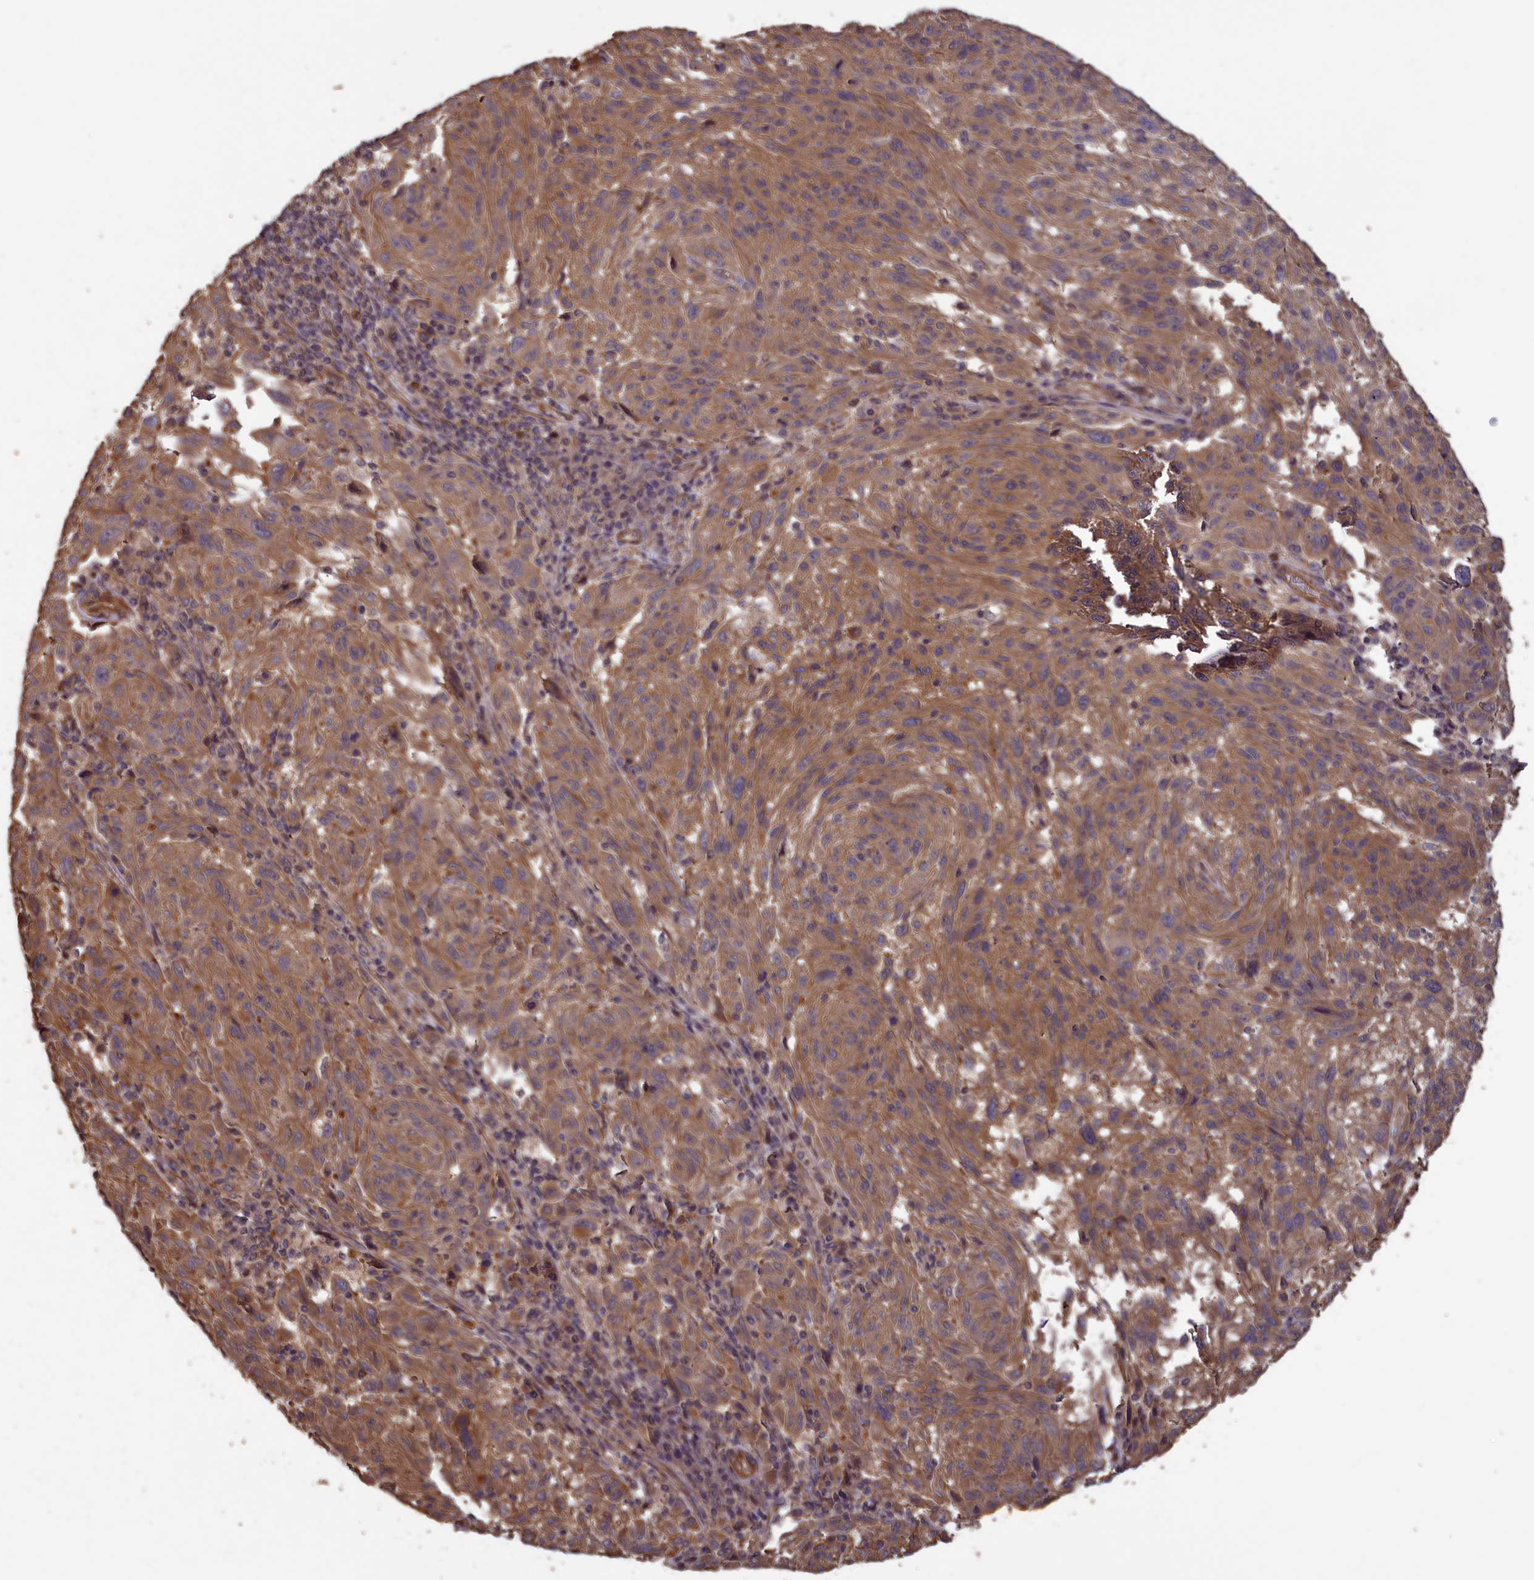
{"staining": {"intensity": "moderate", "quantity": ">75%", "location": "cytoplasmic/membranous"}, "tissue": "melanoma", "cell_type": "Tumor cells", "image_type": "cancer", "snomed": [{"axis": "morphology", "description": "Malignant melanoma, NOS"}, {"axis": "topography", "description": "Skin"}], "caption": "Immunohistochemistry (IHC) staining of melanoma, which displays medium levels of moderate cytoplasmic/membranous expression in approximately >75% of tumor cells indicating moderate cytoplasmic/membranous protein expression. The staining was performed using DAB (3,3'-diaminobenzidine) (brown) for protein detection and nuclei were counterstained in hematoxylin (blue).", "gene": "DAPK3", "patient": {"sex": "male", "age": 53}}